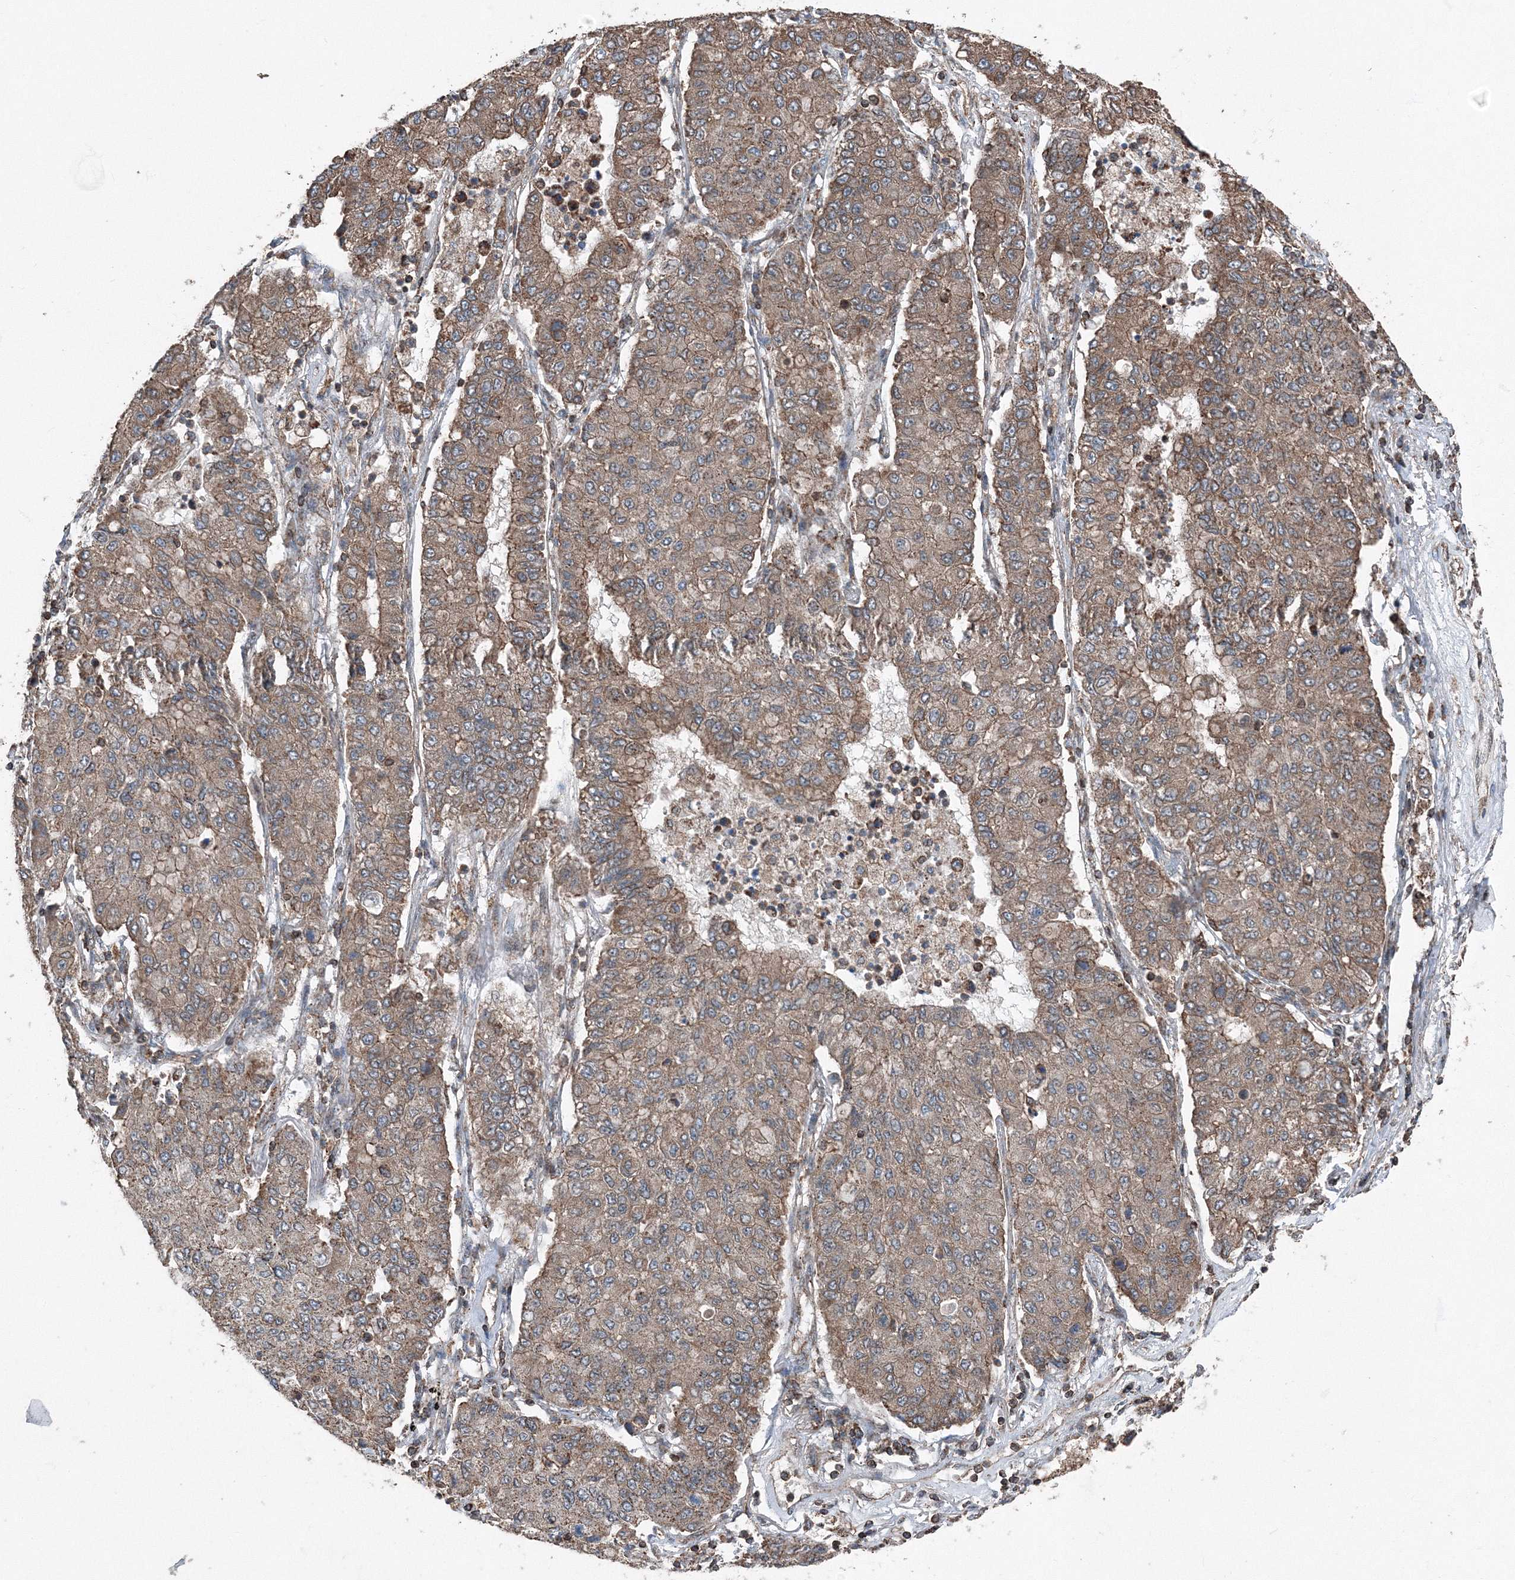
{"staining": {"intensity": "moderate", "quantity": ">75%", "location": "cytoplasmic/membranous"}, "tissue": "lung cancer", "cell_type": "Tumor cells", "image_type": "cancer", "snomed": [{"axis": "morphology", "description": "Squamous cell carcinoma, NOS"}, {"axis": "topography", "description": "Lung"}], "caption": "Moderate cytoplasmic/membranous staining is seen in about >75% of tumor cells in lung cancer.", "gene": "AASDH", "patient": {"sex": "male", "age": 74}}